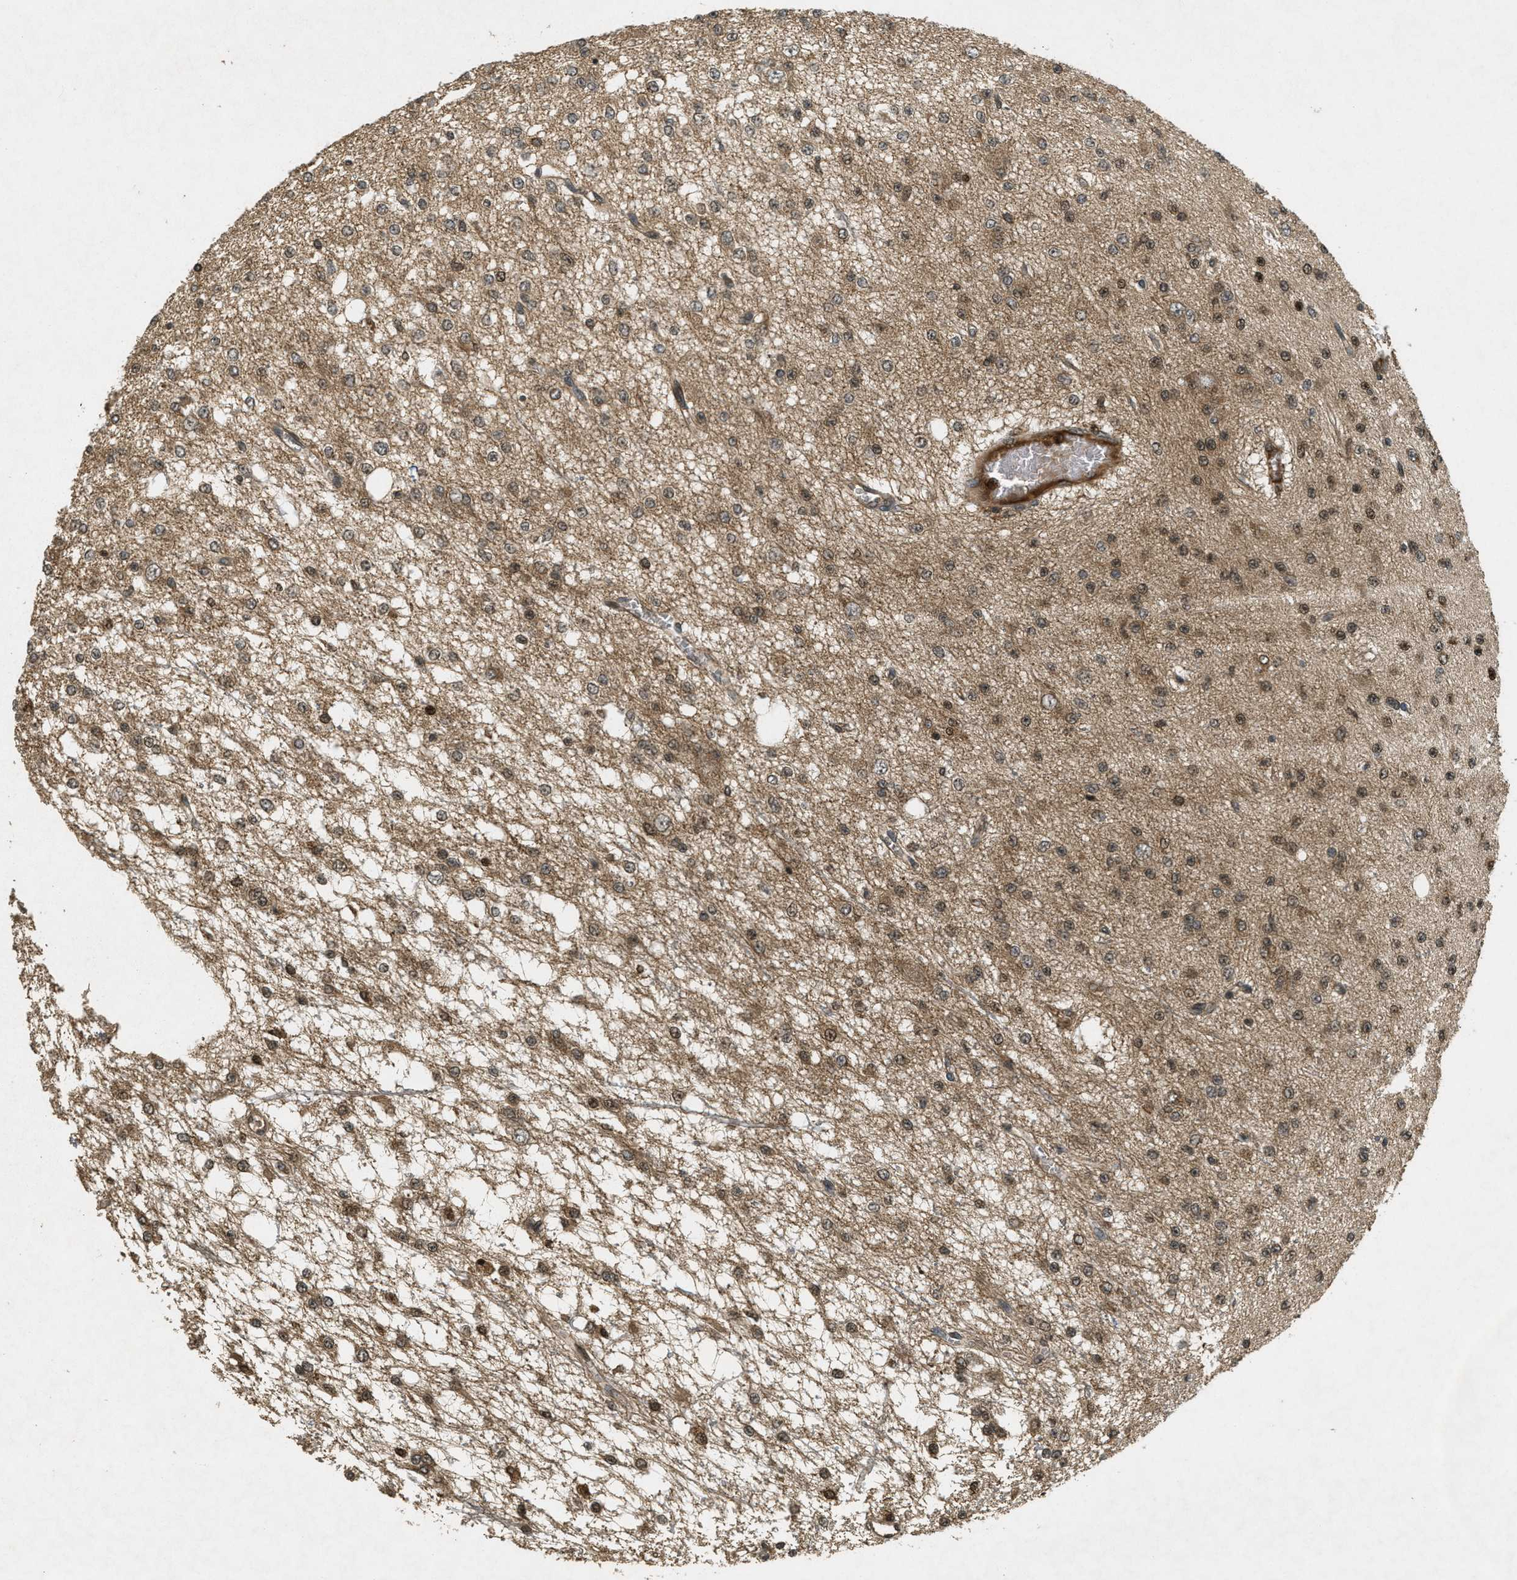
{"staining": {"intensity": "moderate", "quantity": ">75%", "location": "cytoplasmic/membranous,nuclear"}, "tissue": "glioma", "cell_type": "Tumor cells", "image_type": "cancer", "snomed": [{"axis": "morphology", "description": "Glioma, malignant, Low grade"}, {"axis": "topography", "description": "Brain"}], "caption": "A brown stain shows moderate cytoplasmic/membranous and nuclear expression of a protein in glioma tumor cells. (IHC, brightfield microscopy, high magnification).", "gene": "ATG7", "patient": {"sex": "male", "age": 38}}